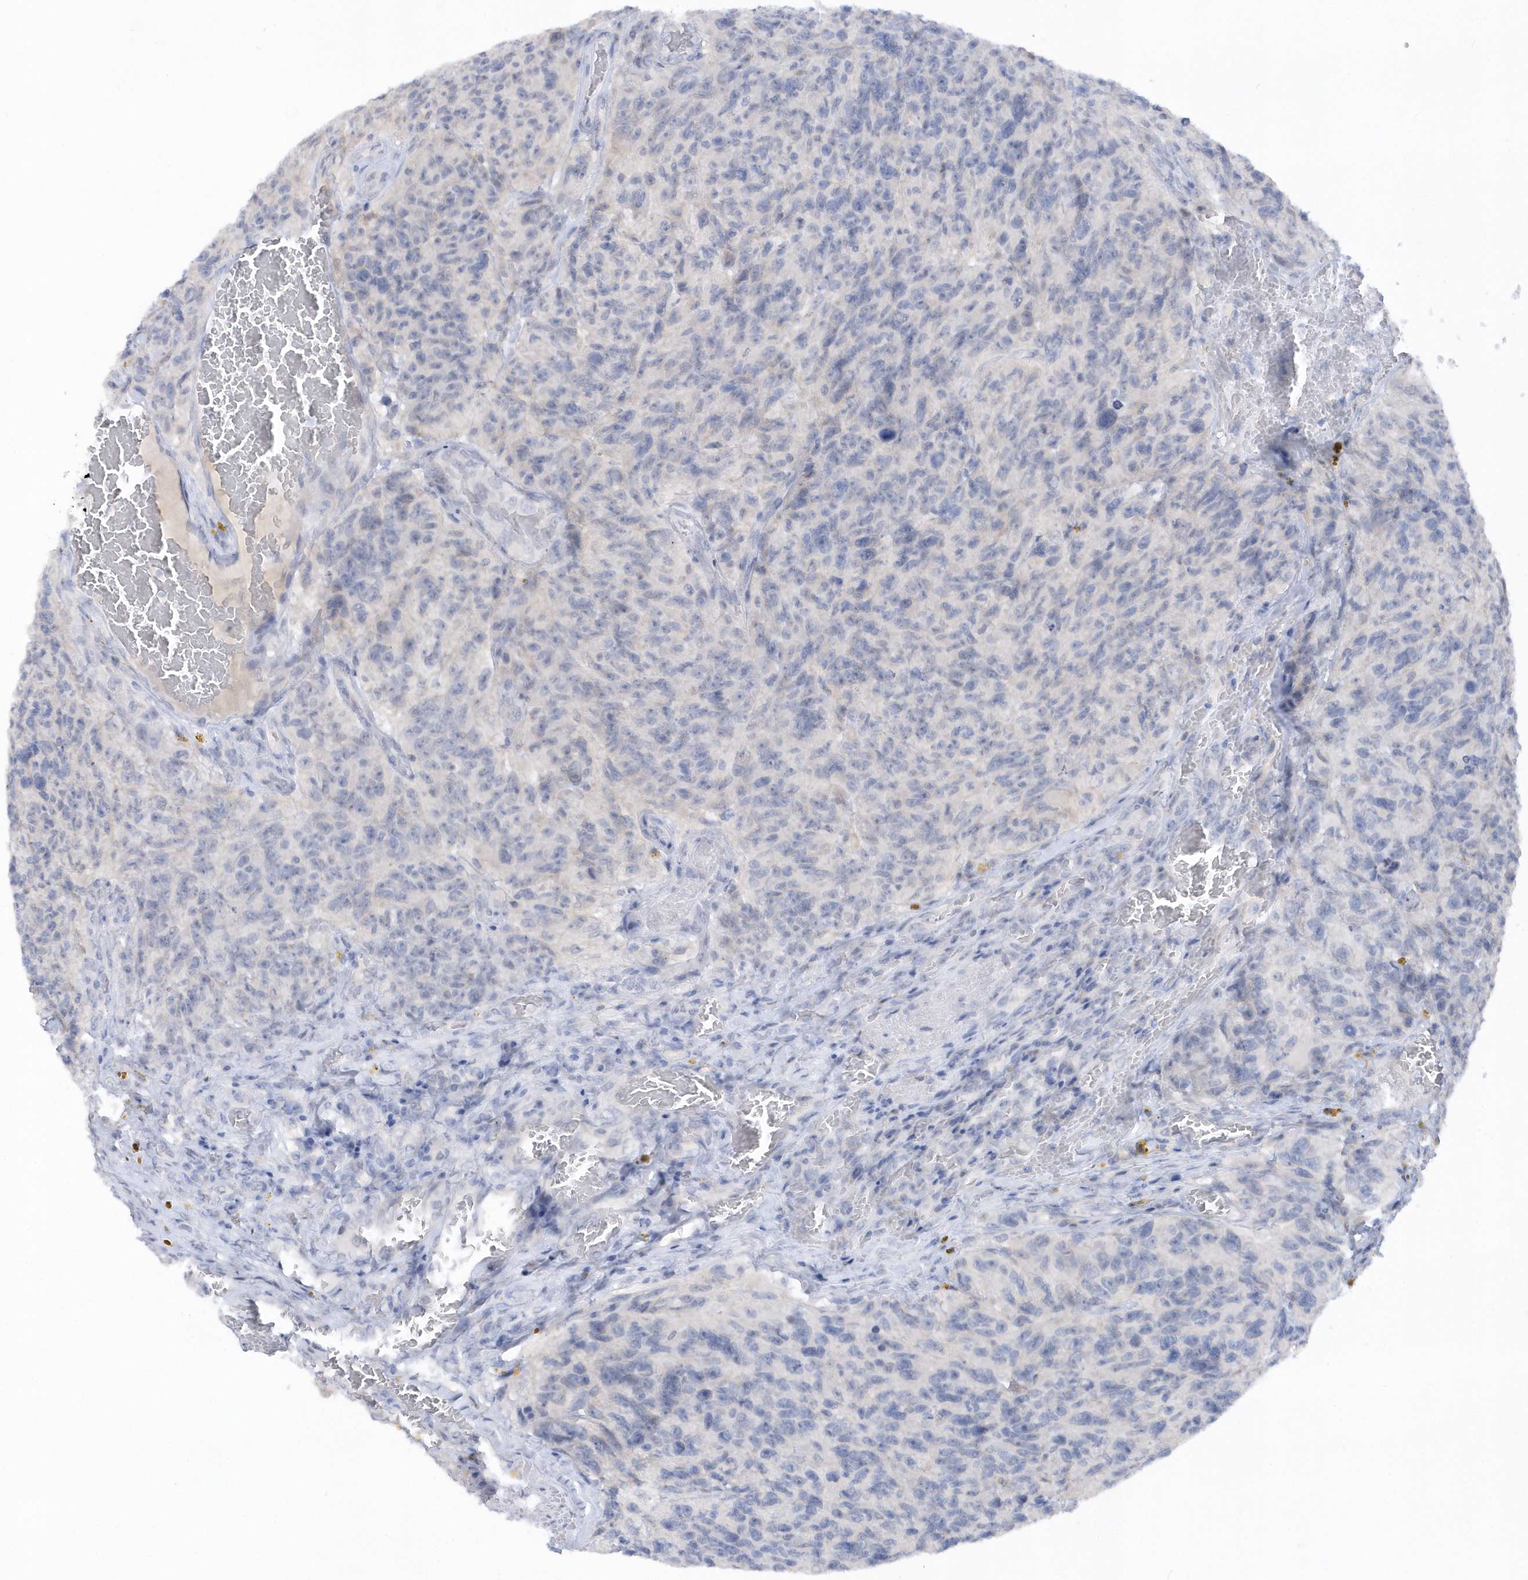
{"staining": {"intensity": "negative", "quantity": "none", "location": "none"}, "tissue": "glioma", "cell_type": "Tumor cells", "image_type": "cancer", "snomed": [{"axis": "morphology", "description": "Glioma, malignant, High grade"}, {"axis": "topography", "description": "Brain"}], "caption": "This is a histopathology image of immunohistochemistry (IHC) staining of high-grade glioma (malignant), which shows no expression in tumor cells.", "gene": "RPE", "patient": {"sex": "male", "age": 69}}